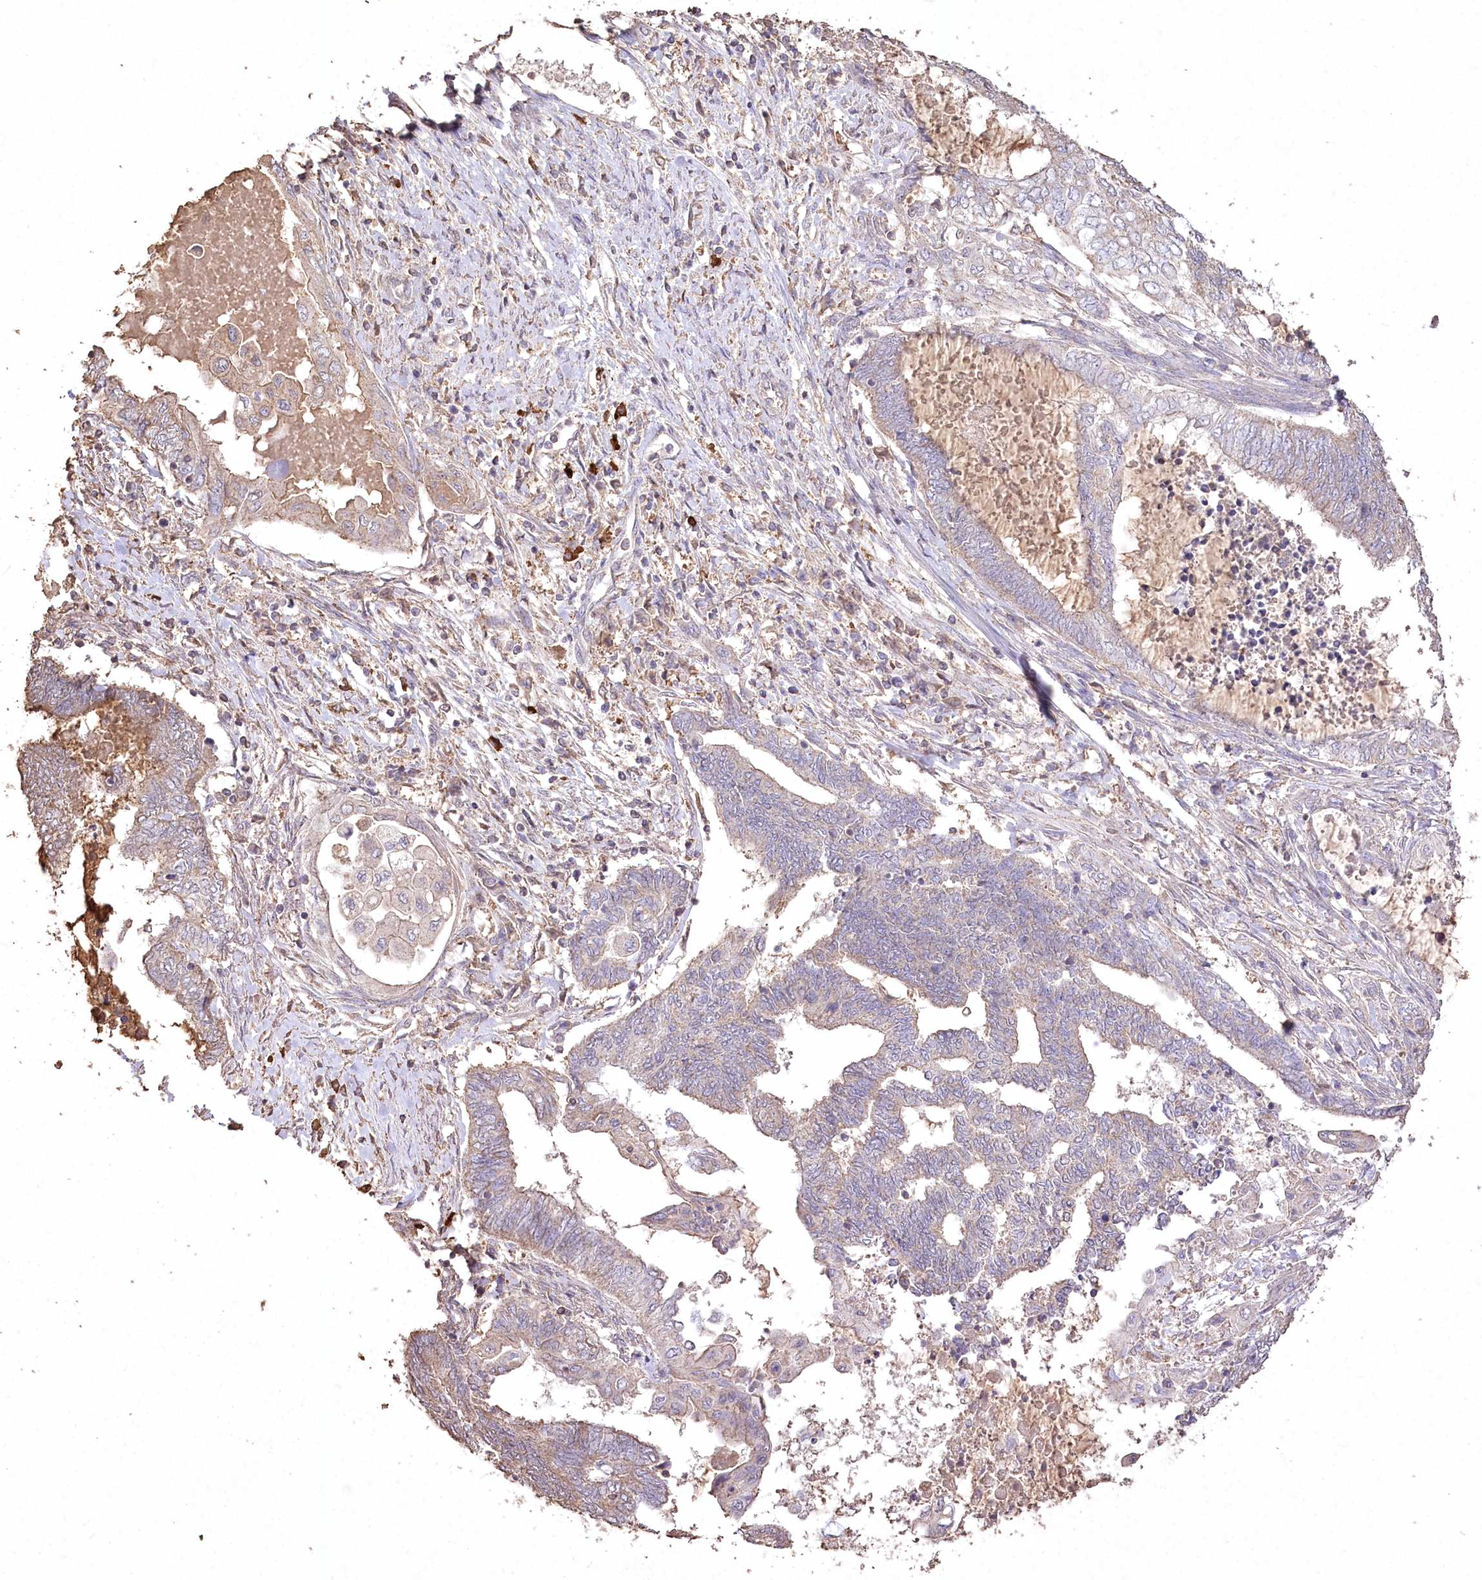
{"staining": {"intensity": "negative", "quantity": "none", "location": "none"}, "tissue": "endometrial cancer", "cell_type": "Tumor cells", "image_type": "cancer", "snomed": [{"axis": "morphology", "description": "Adenocarcinoma, NOS"}, {"axis": "topography", "description": "Uterus"}, {"axis": "topography", "description": "Endometrium"}], "caption": "This is an immunohistochemistry micrograph of human endometrial adenocarcinoma. There is no positivity in tumor cells.", "gene": "IREB2", "patient": {"sex": "female", "age": 70}}